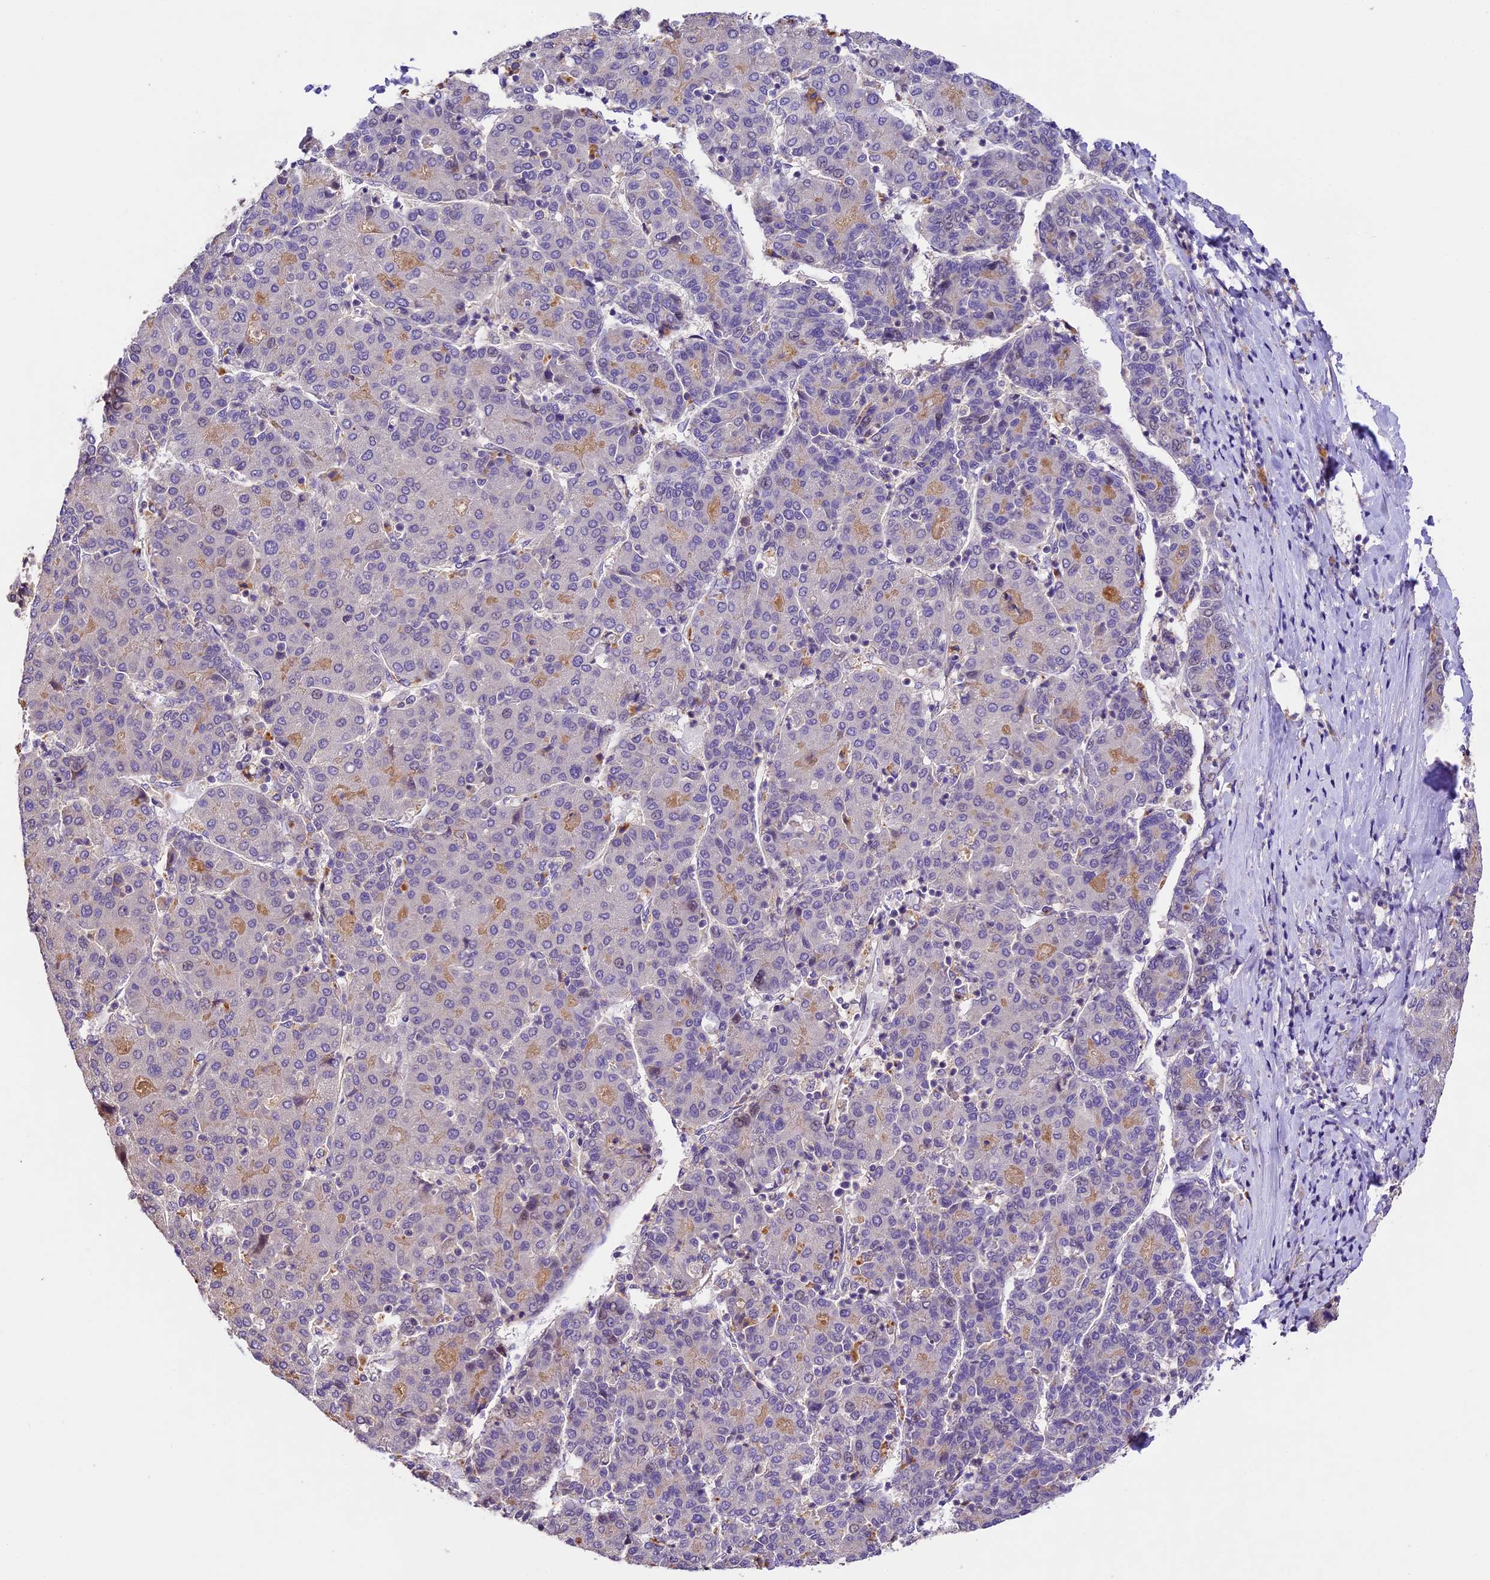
{"staining": {"intensity": "negative", "quantity": "none", "location": "none"}, "tissue": "liver cancer", "cell_type": "Tumor cells", "image_type": "cancer", "snomed": [{"axis": "morphology", "description": "Carcinoma, Hepatocellular, NOS"}, {"axis": "topography", "description": "Liver"}], "caption": "Tumor cells show no significant protein expression in liver cancer. The staining is performed using DAB (3,3'-diaminobenzidine) brown chromogen with nuclei counter-stained in using hematoxylin.", "gene": "DGKH", "patient": {"sex": "male", "age": 65}}